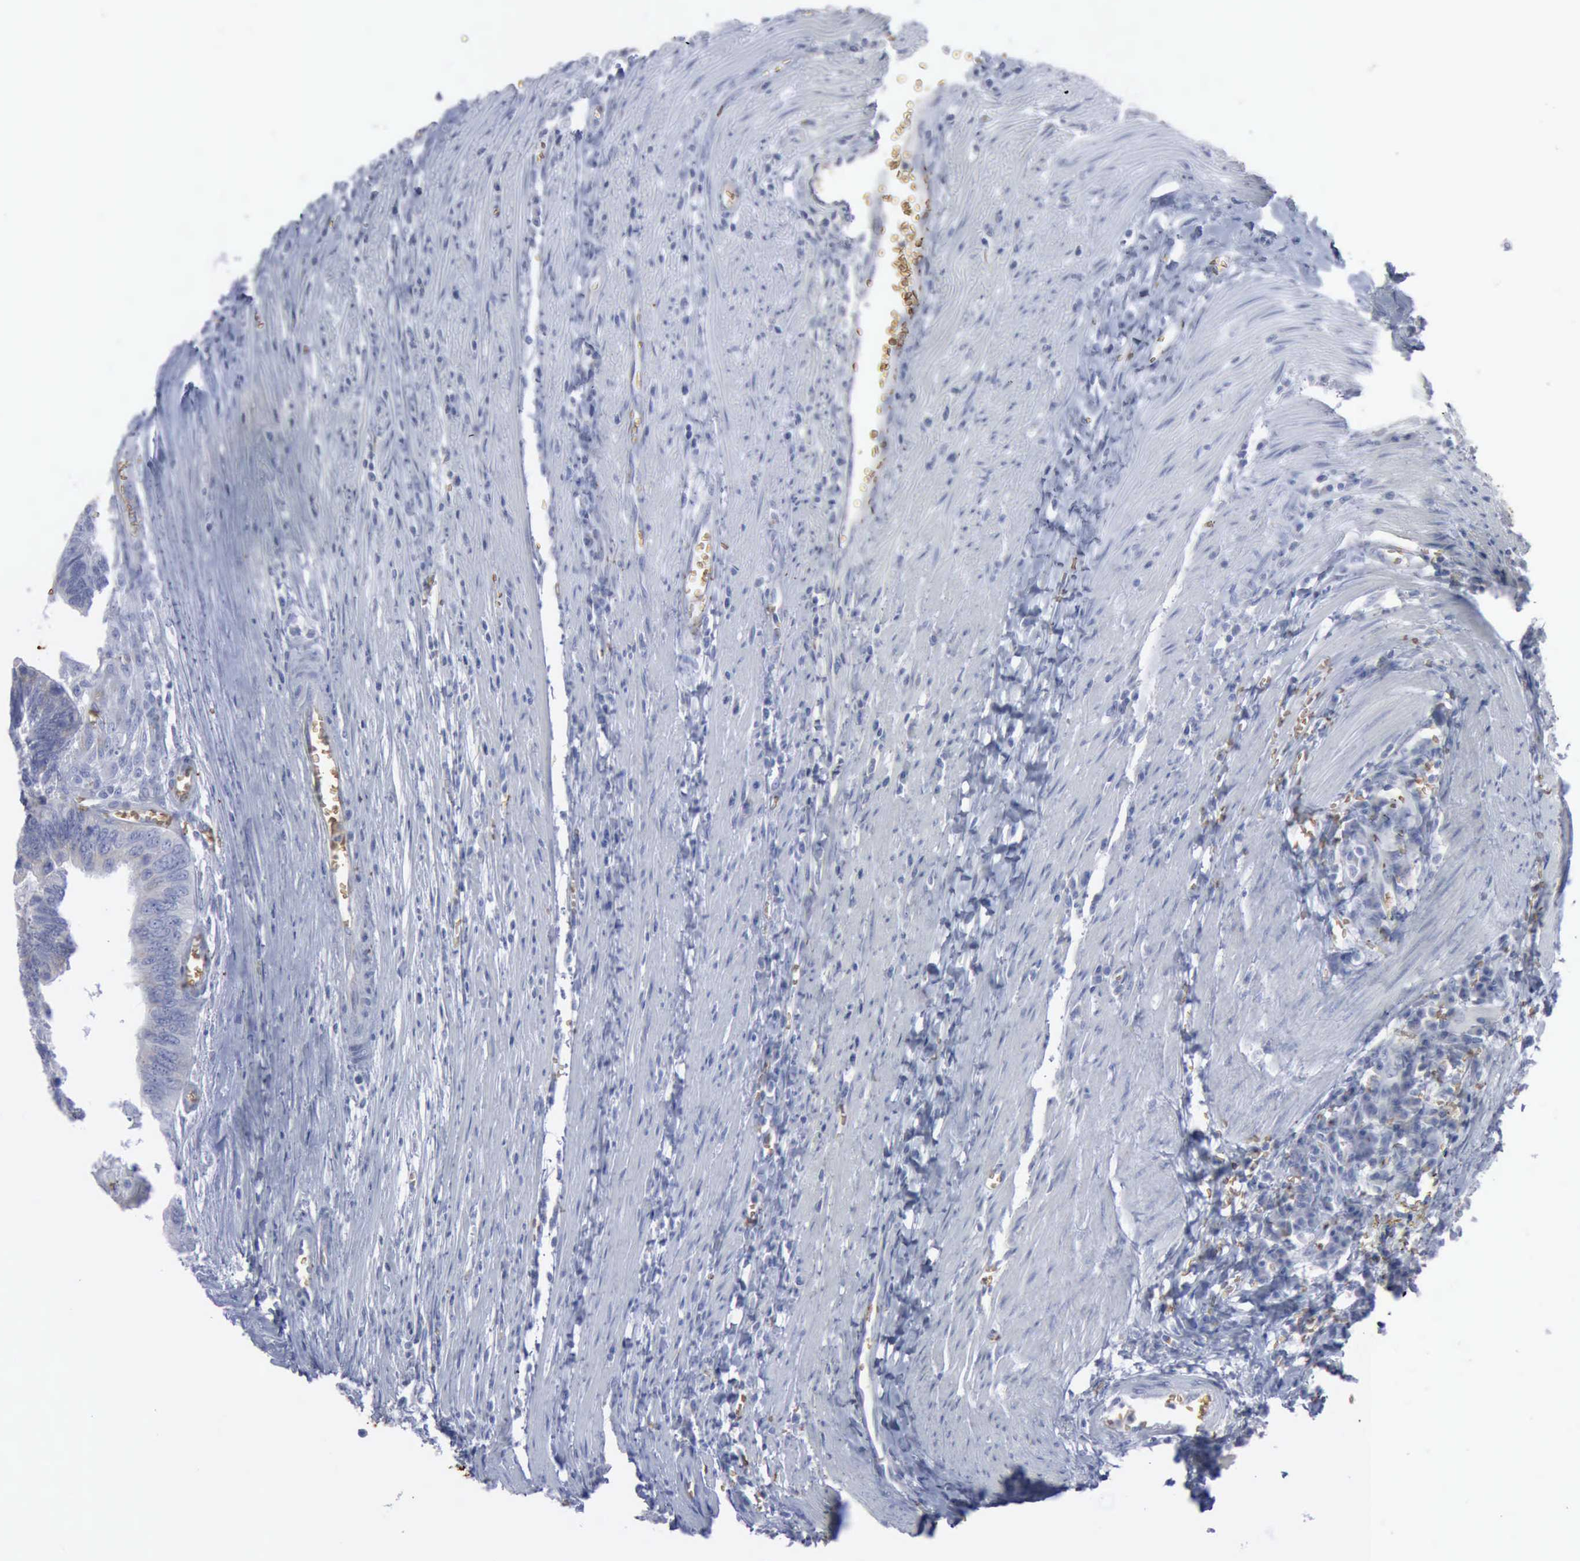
{"staining": {"intensity": "weak", "quantity": "25%-75%", "location": "cytoplasmic/membranous"}, "tissue": "colorectal cancer", "cell_type": "Tumor cells", "image_type": "cancer", "snomed": [{"axis": "morphology", "description": "Adenocarcinoma, NOS"}, {"axis": "topography", "description": "Colon"}], "caption": "Protein expression analysis of colorectal cancer (adenocarcinoma) displays weak cytoplasmic/membranous expression in approximately 25%-75% of tumor cells. The protein of interest is shown in brown color, while the nuclei are stained blue.", "gene": "TGFB1", "patient": {"sex": "male", "age": 72}}